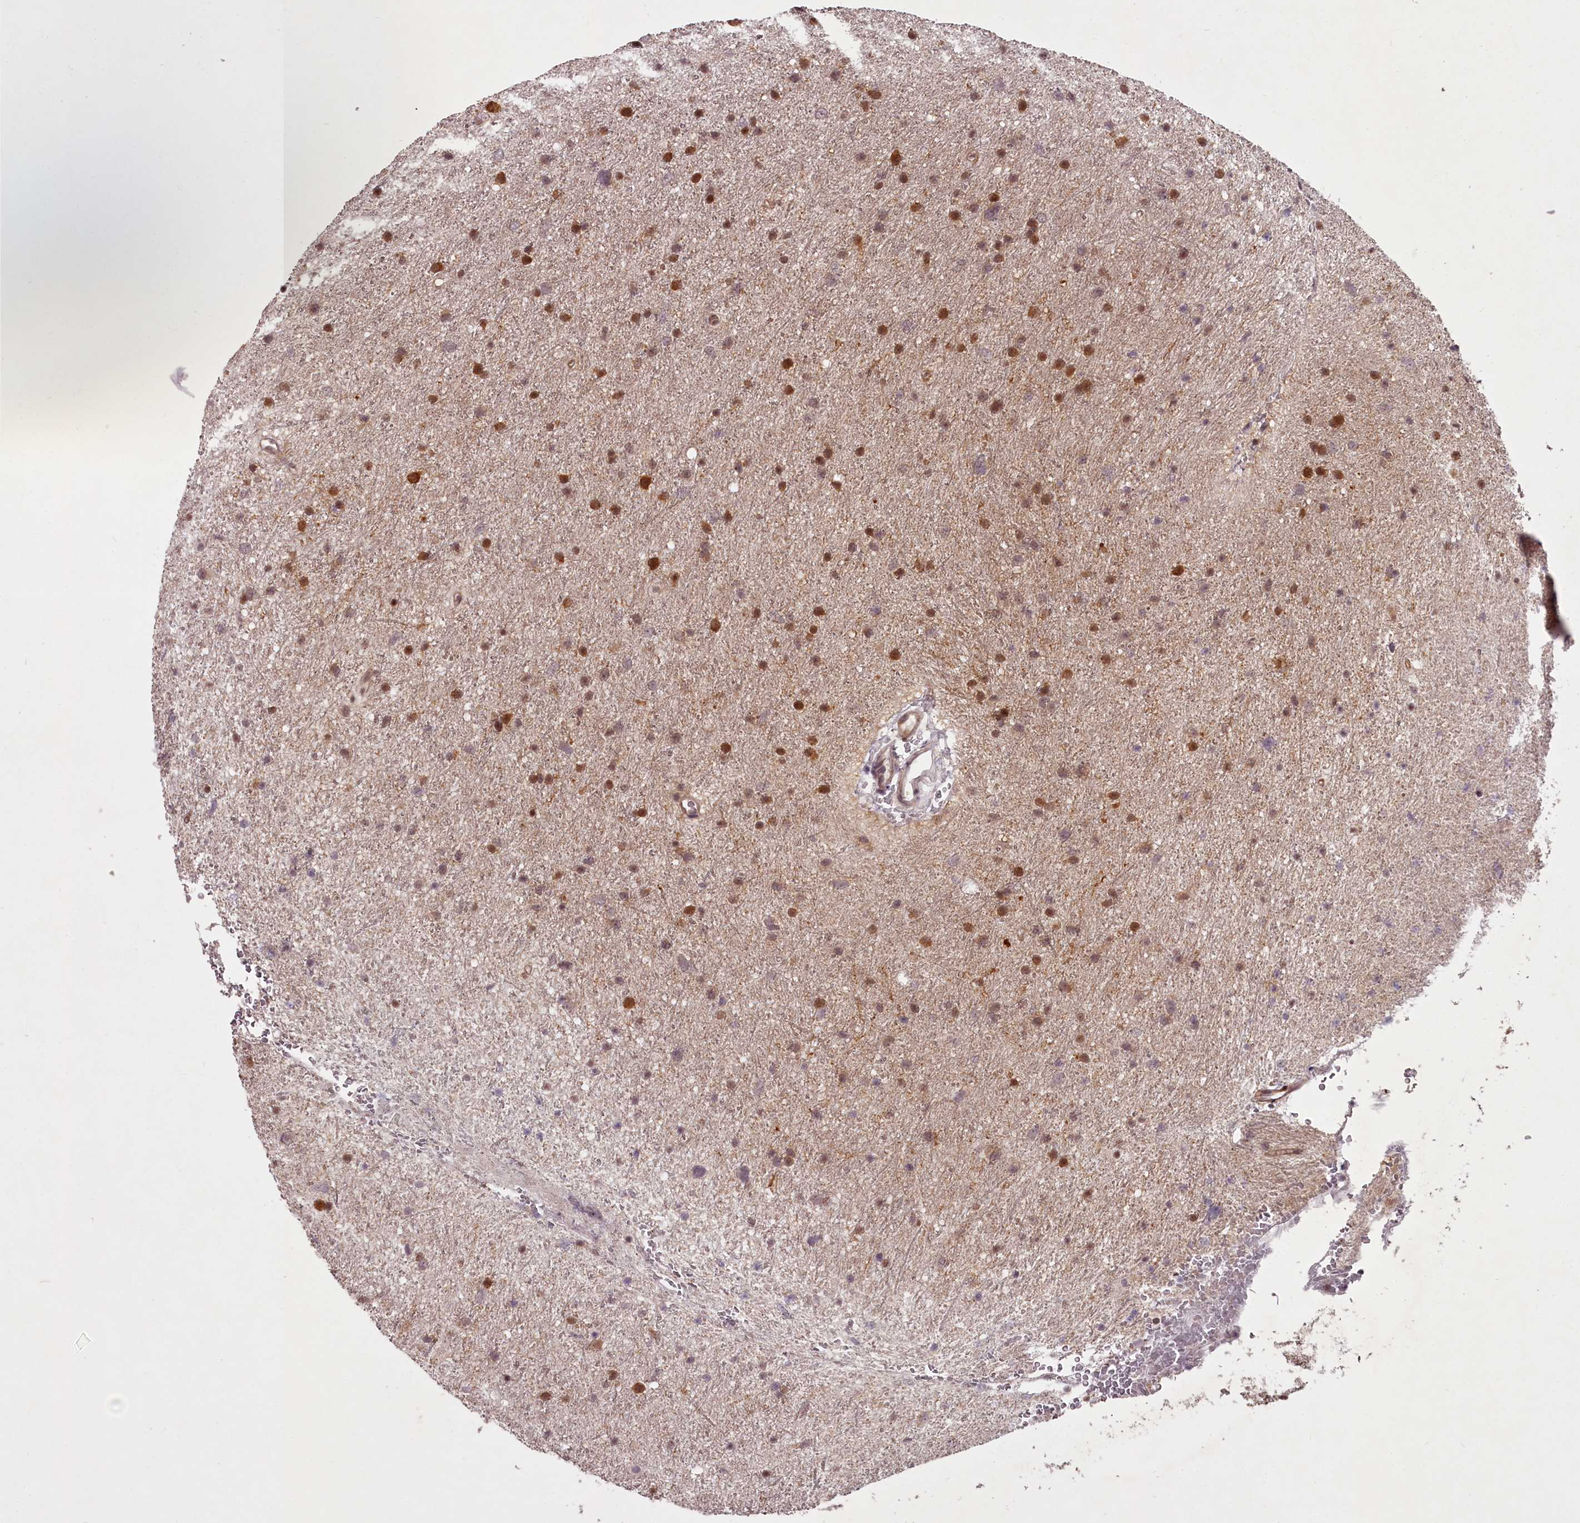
{"staining": {"intensity": "moderate", "quantity": "25%-75%", "location": "cytoplasmic/membranous,nuclear"}, "tissue": "glioma", "cell_type": "Tumor cells", "image_type": "cancer", "snomed": [{"axis": "morphology", "description": "Glioma, malignant, Low grade"}, {"axis": "topography", "description": "Cerebral cortex"}], "caption": "A brown stain labels moderate cytoplasmic/membranous and nuclear staining of a protein in human malignant glioma (low-grade) tumor cells.", "gene": "CCDC92", "patient": {"sex": "female", "age": 39}}